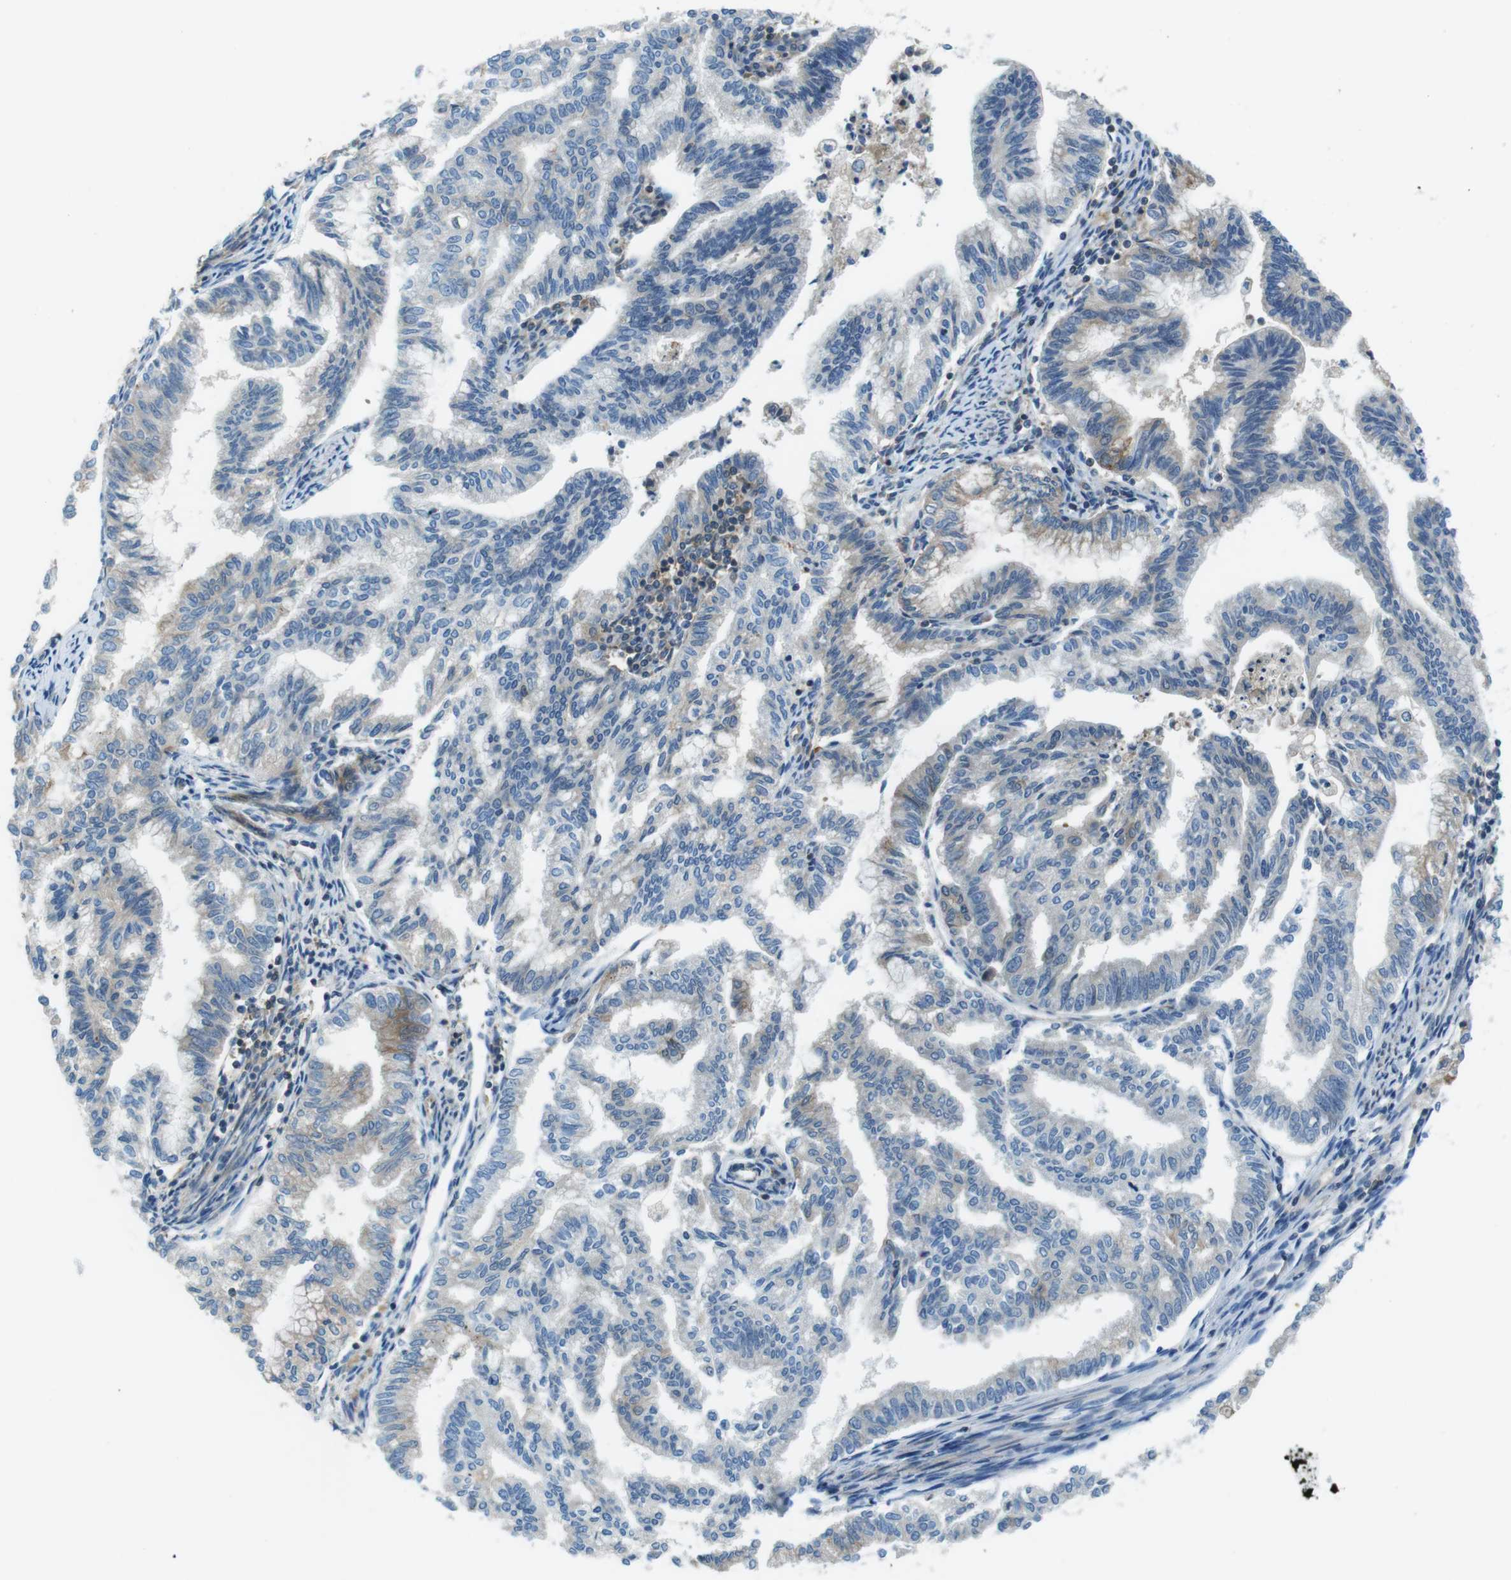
{"staining": {"intensity": "weak", "quantity": "25%-75%", "location": "cytoplasmic/membranous"}, "tissue": "endometrial cancer", "cell_type": "Tumor cells", "image_type": "cancer", "snomed": [{"axis": "morphology", "description": "Adenocarcinoma, NOS"}, {"axis": "topography", "description": "Endometrium"}], "caption": "High-power microscopy captured an IHC histopathology image of endometrial cancer, revealing weak cytoplasmic/membranous staining in approximately 25%-75% of tumor cells.", "gene": "TES", "patient": {"sex": "female", "age": 79}}